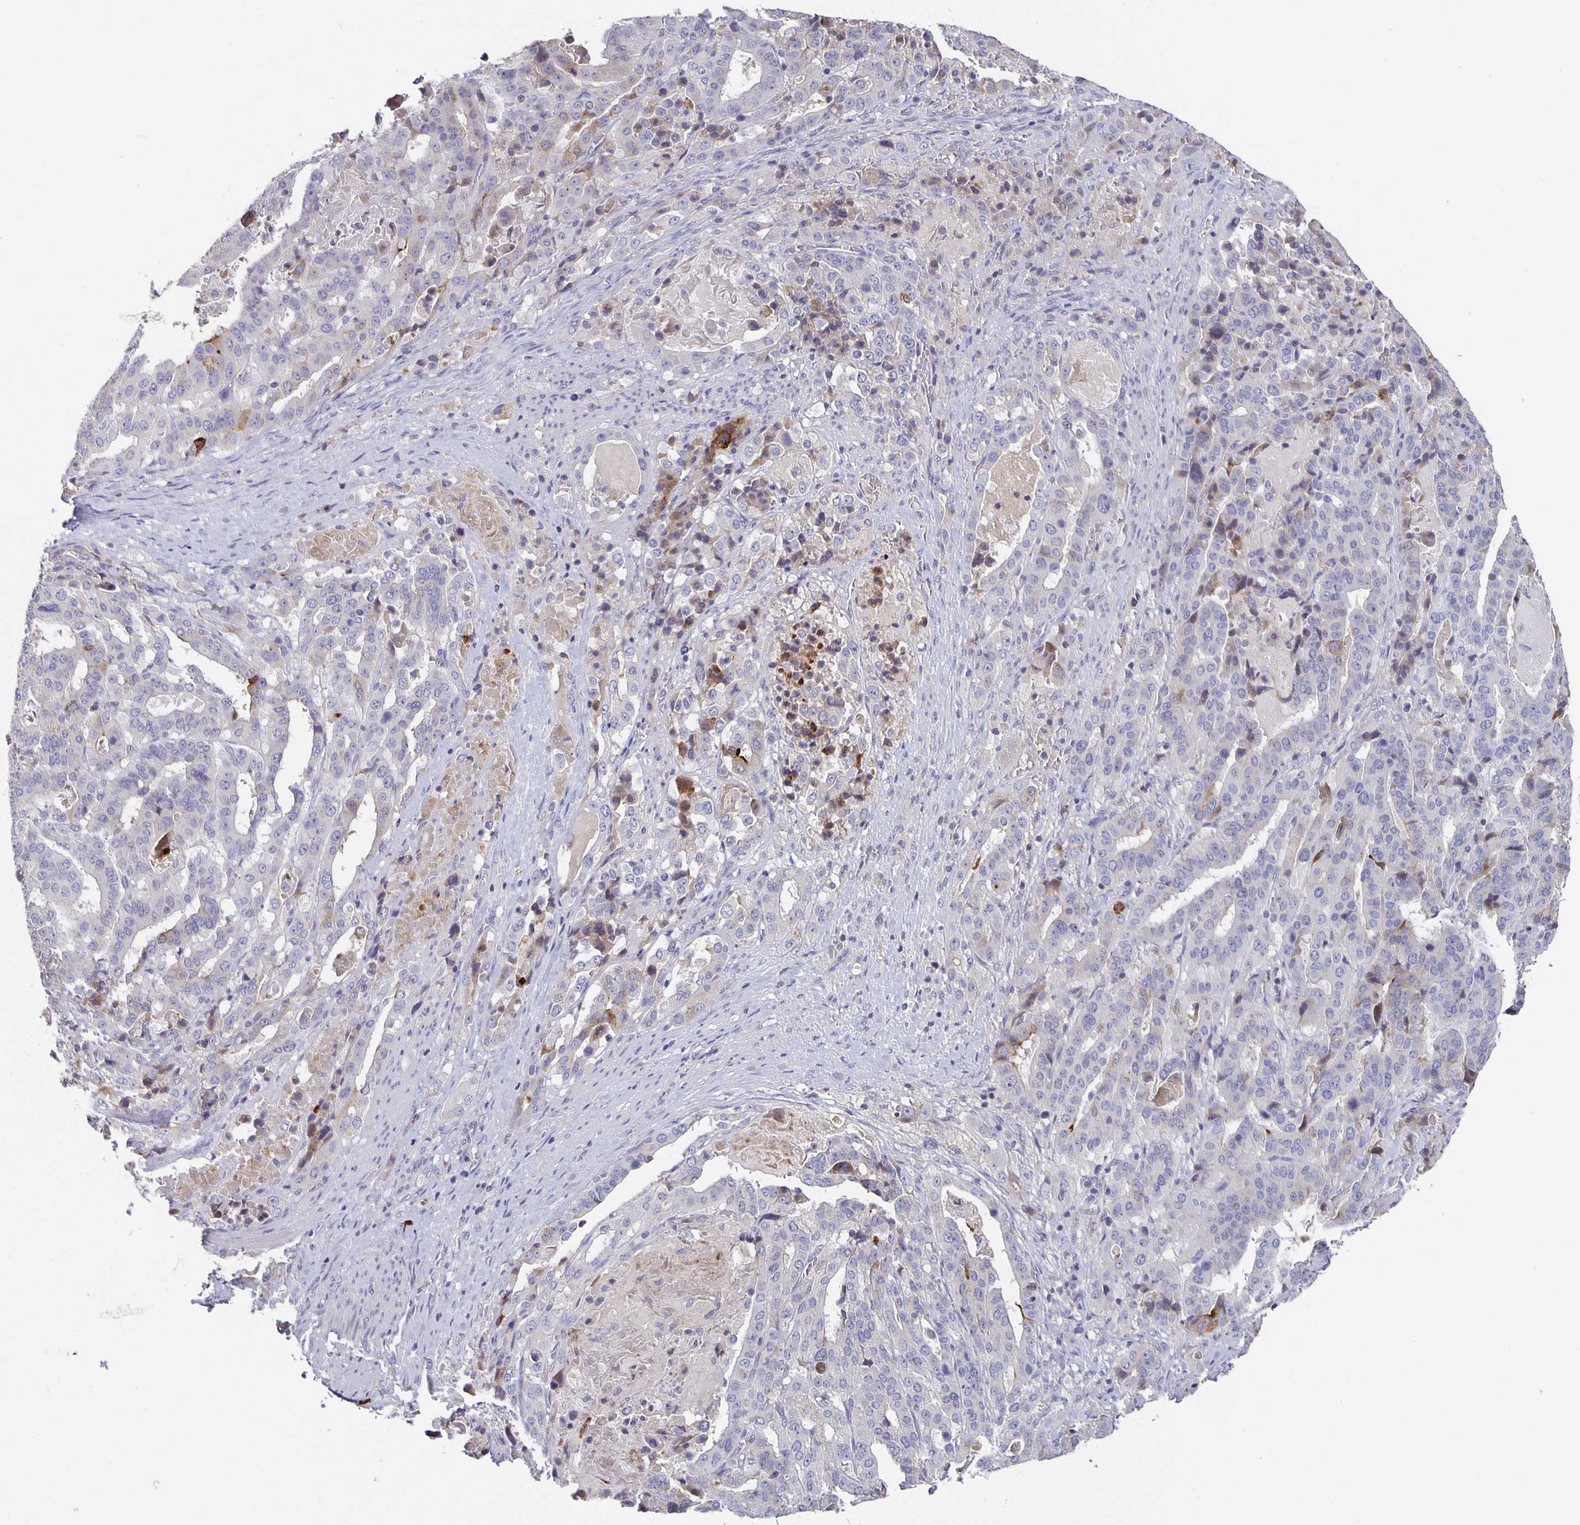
{"staining": {"intensity": "moderate", "quantity": "<25%", "location": "cytoplasmic/membranous"}, "tissue": "stomach cancer", "cell_type": "Tumor cells", "image_type": "cancer", "snomed": [{"axis": "morphology", "description": "Adenocarcinoma, NOS"}, {"axis": "topography", "description": "Stomach"}], "caption": "A high-resolution image shows immunohistochemistry staining of adenocarcinoma (stomach), which reveals moderate cytoplasmic/membranous staining in approximately <25% of tumor cells.", "gene": "GDF15", "patient": {"sex": "male", "age": 48}}